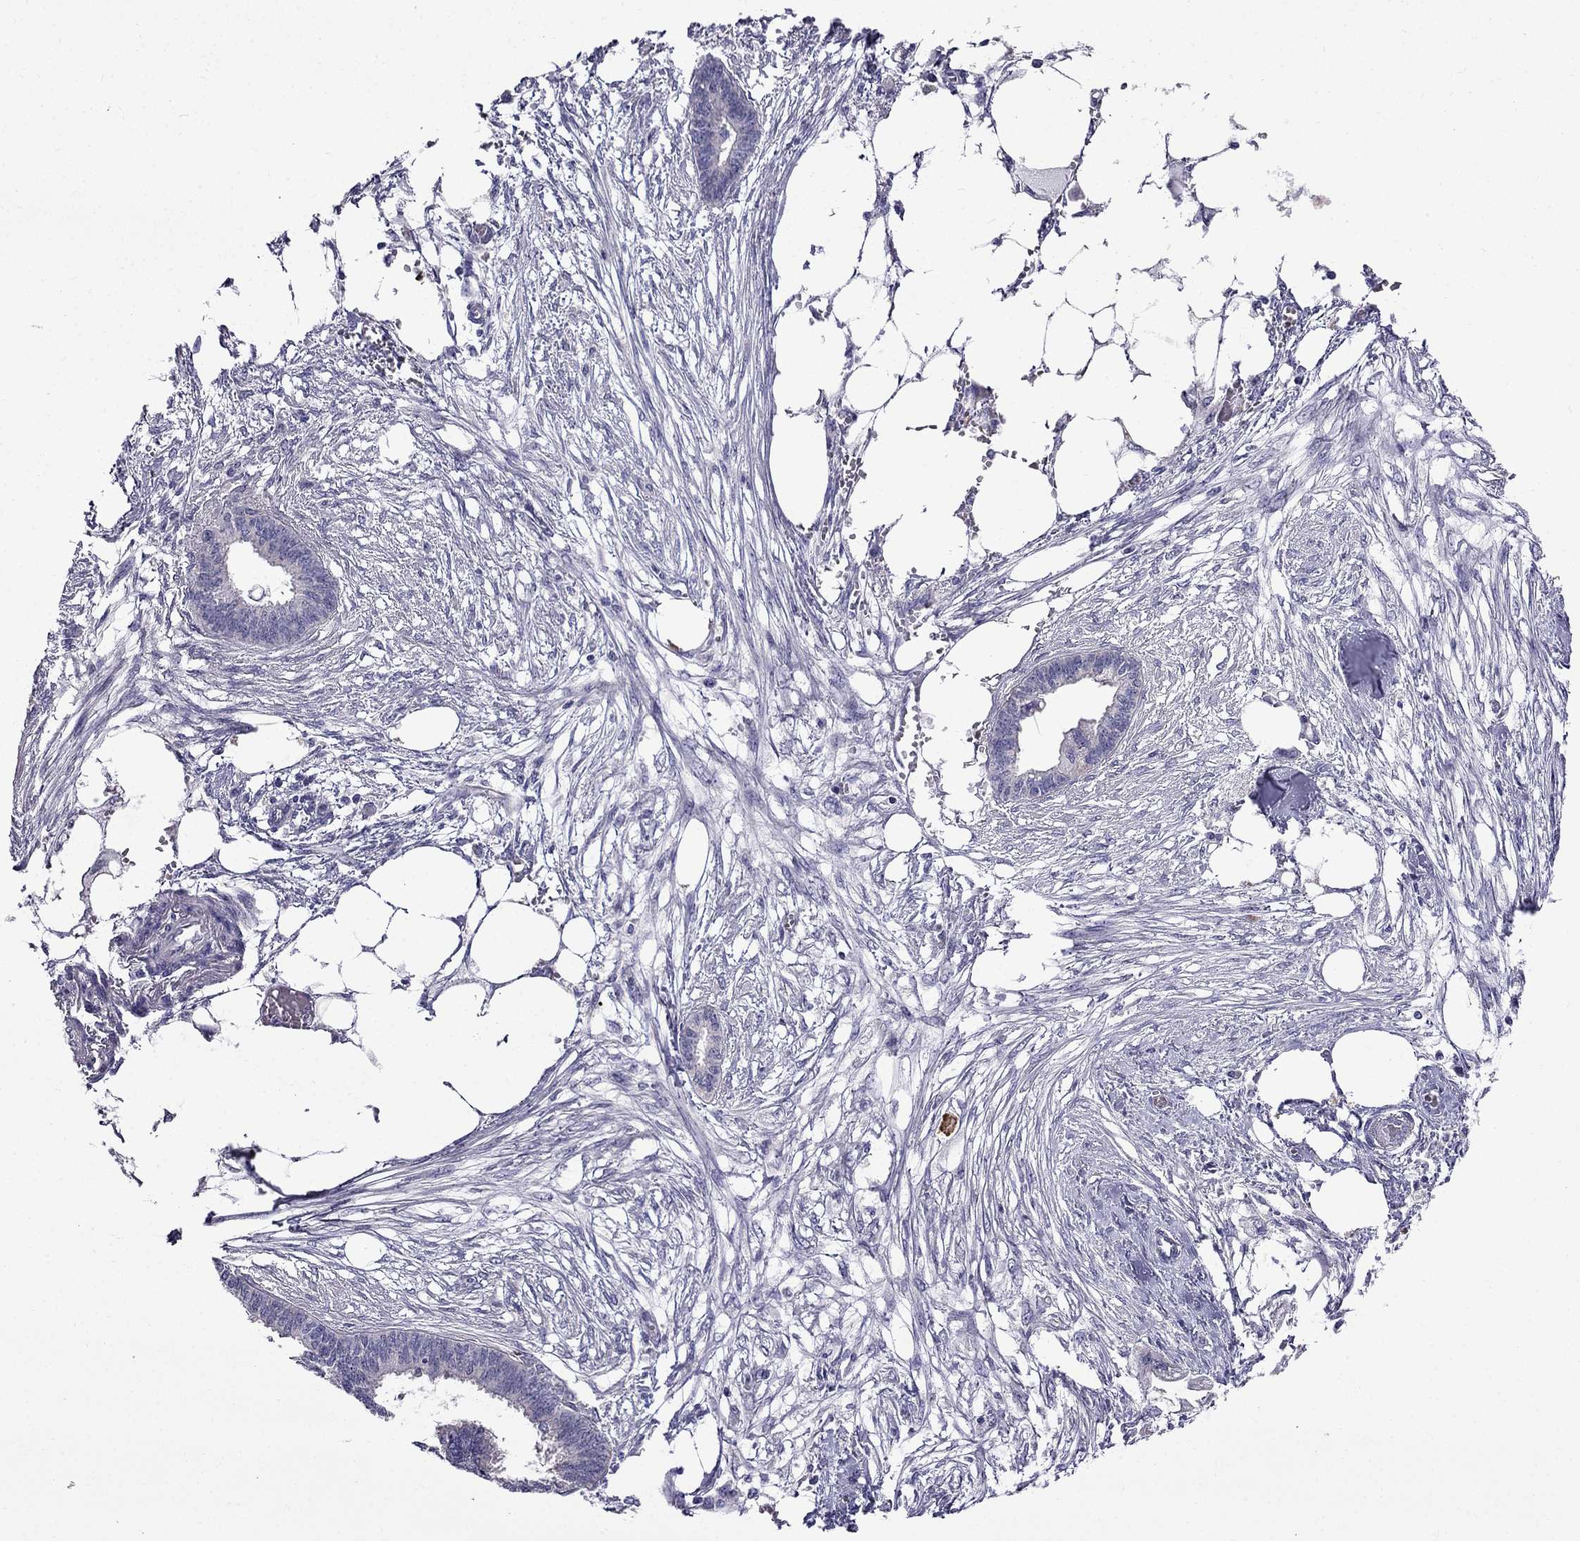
{"staining": {"intensity": "negative", "quantity": "none", "location": "none"}, "tissue": "endometrial cancer", "cell_type": "Tumor cells", "image_type": "cancer", "snomed": [{"axis": "morphology", "description": "Adenocarcinoma, NOS"}, {"axis": "morphology", "description": "Adenocarcinoma, metastatic, NOS"}, {"axis": "topography", "description": "Adipose tissue"}, {"axis": "topography", "description": "Endometrium"}], "caption": "Immunohistochemical staining of endometrial cancer shows no significant expression in tumor cells.", "gene": "PI16", "patient": {"sex": "female", "age": 67}}